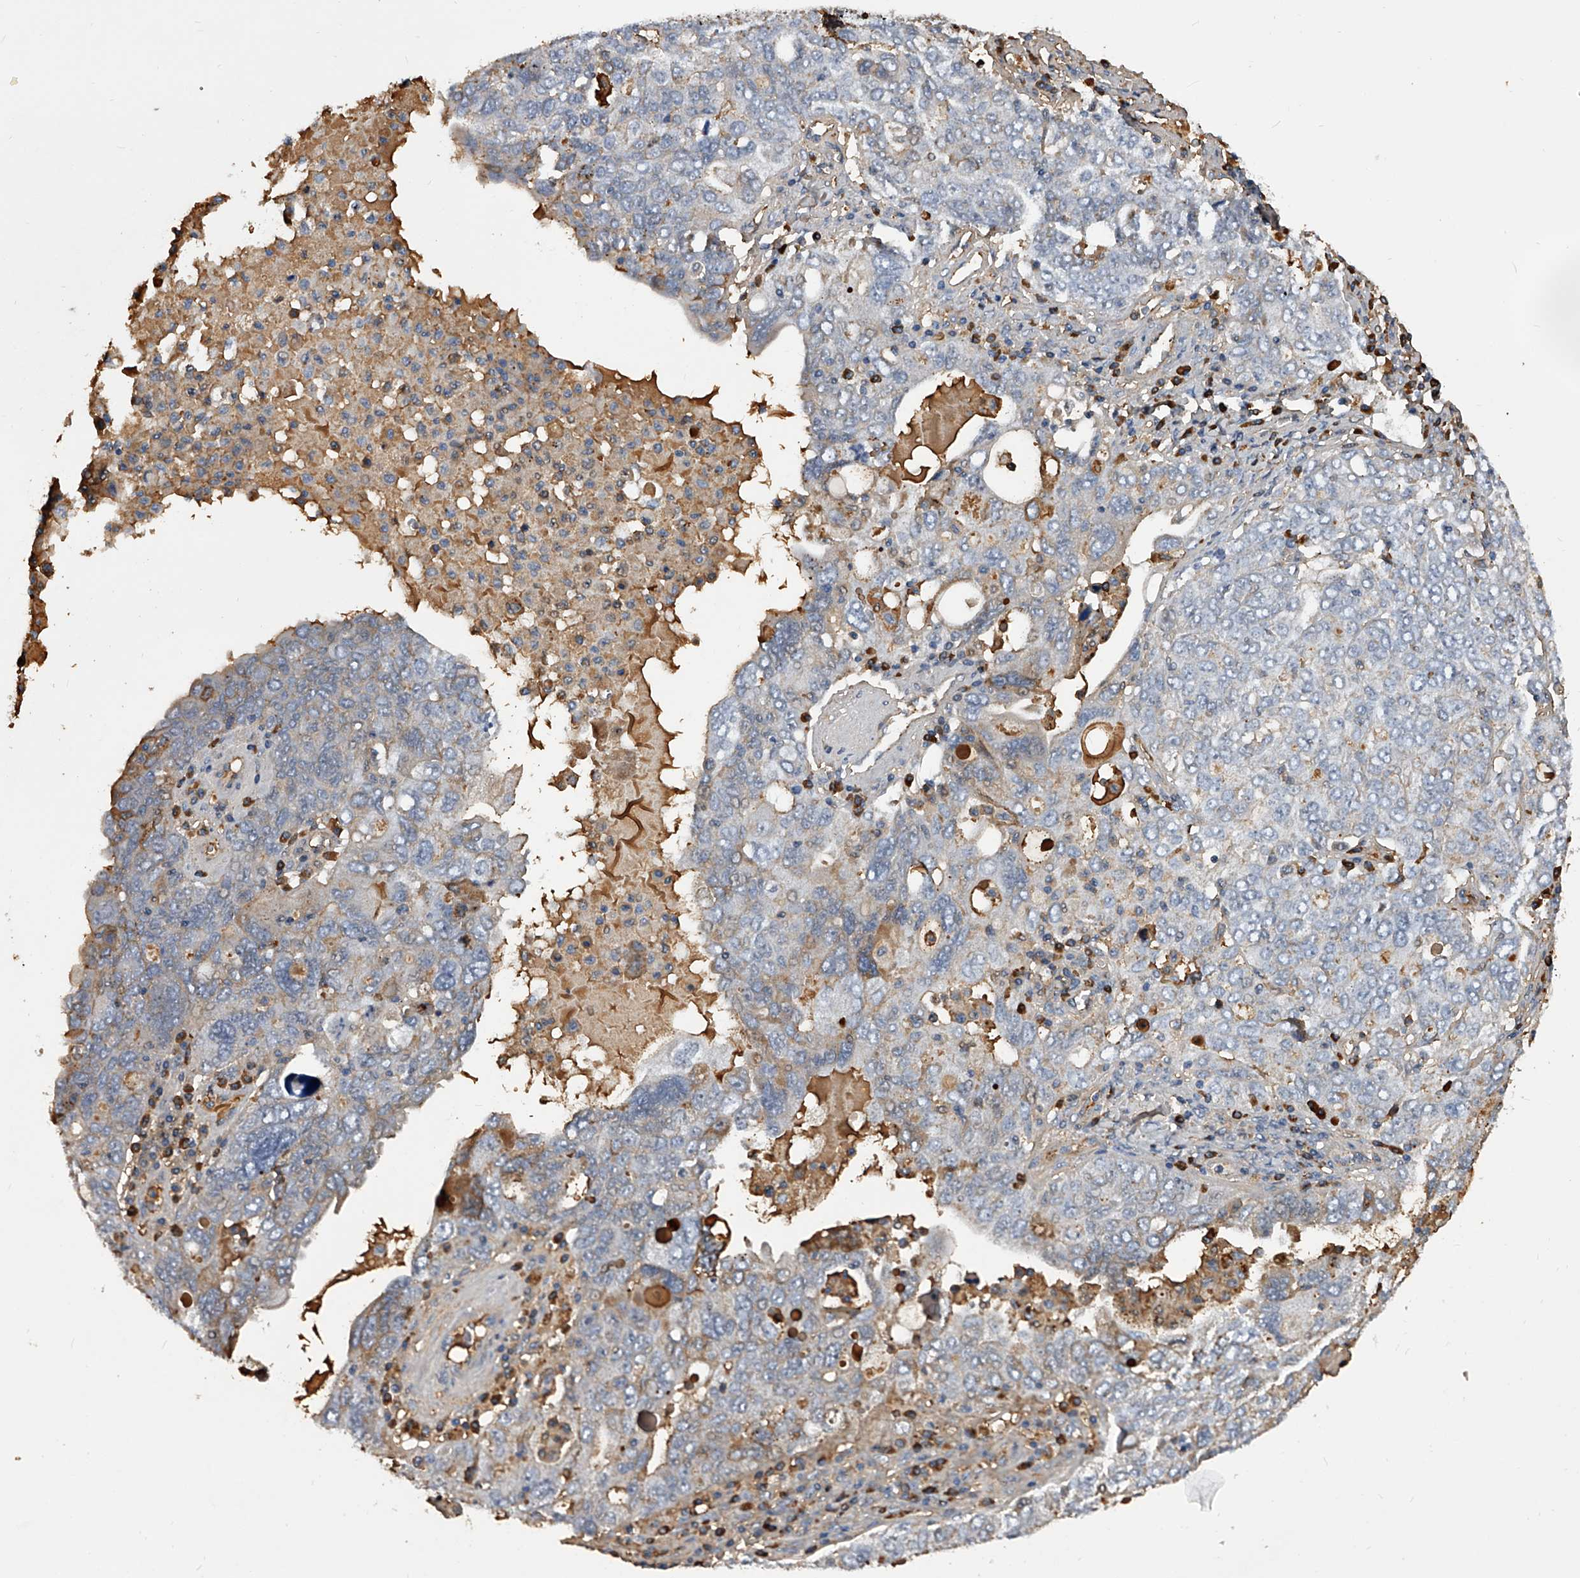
{"staining": {"intensity": "weak", "quantity": "<25%", "location": "cytoplasmic/membranous"}, "tissue": "ovarian cancer", "cell_type": "Tumor cells", "image_type": "cancer", "snomed": [{"axis": "morphology", "description": "Carcinoma, endometroid"}, {"axis": "topography", "description": "Ovary"}], "caption": "IHC micrograph of neoplastic tissue: human ovarian endometroid carcinoma stained with DAB (3,3'-diaminobenzidine) demonstrates no significant protein staining in tumor cells.", "gene": "ZNF25", "patient": {"sex": "female", "age": 62}}